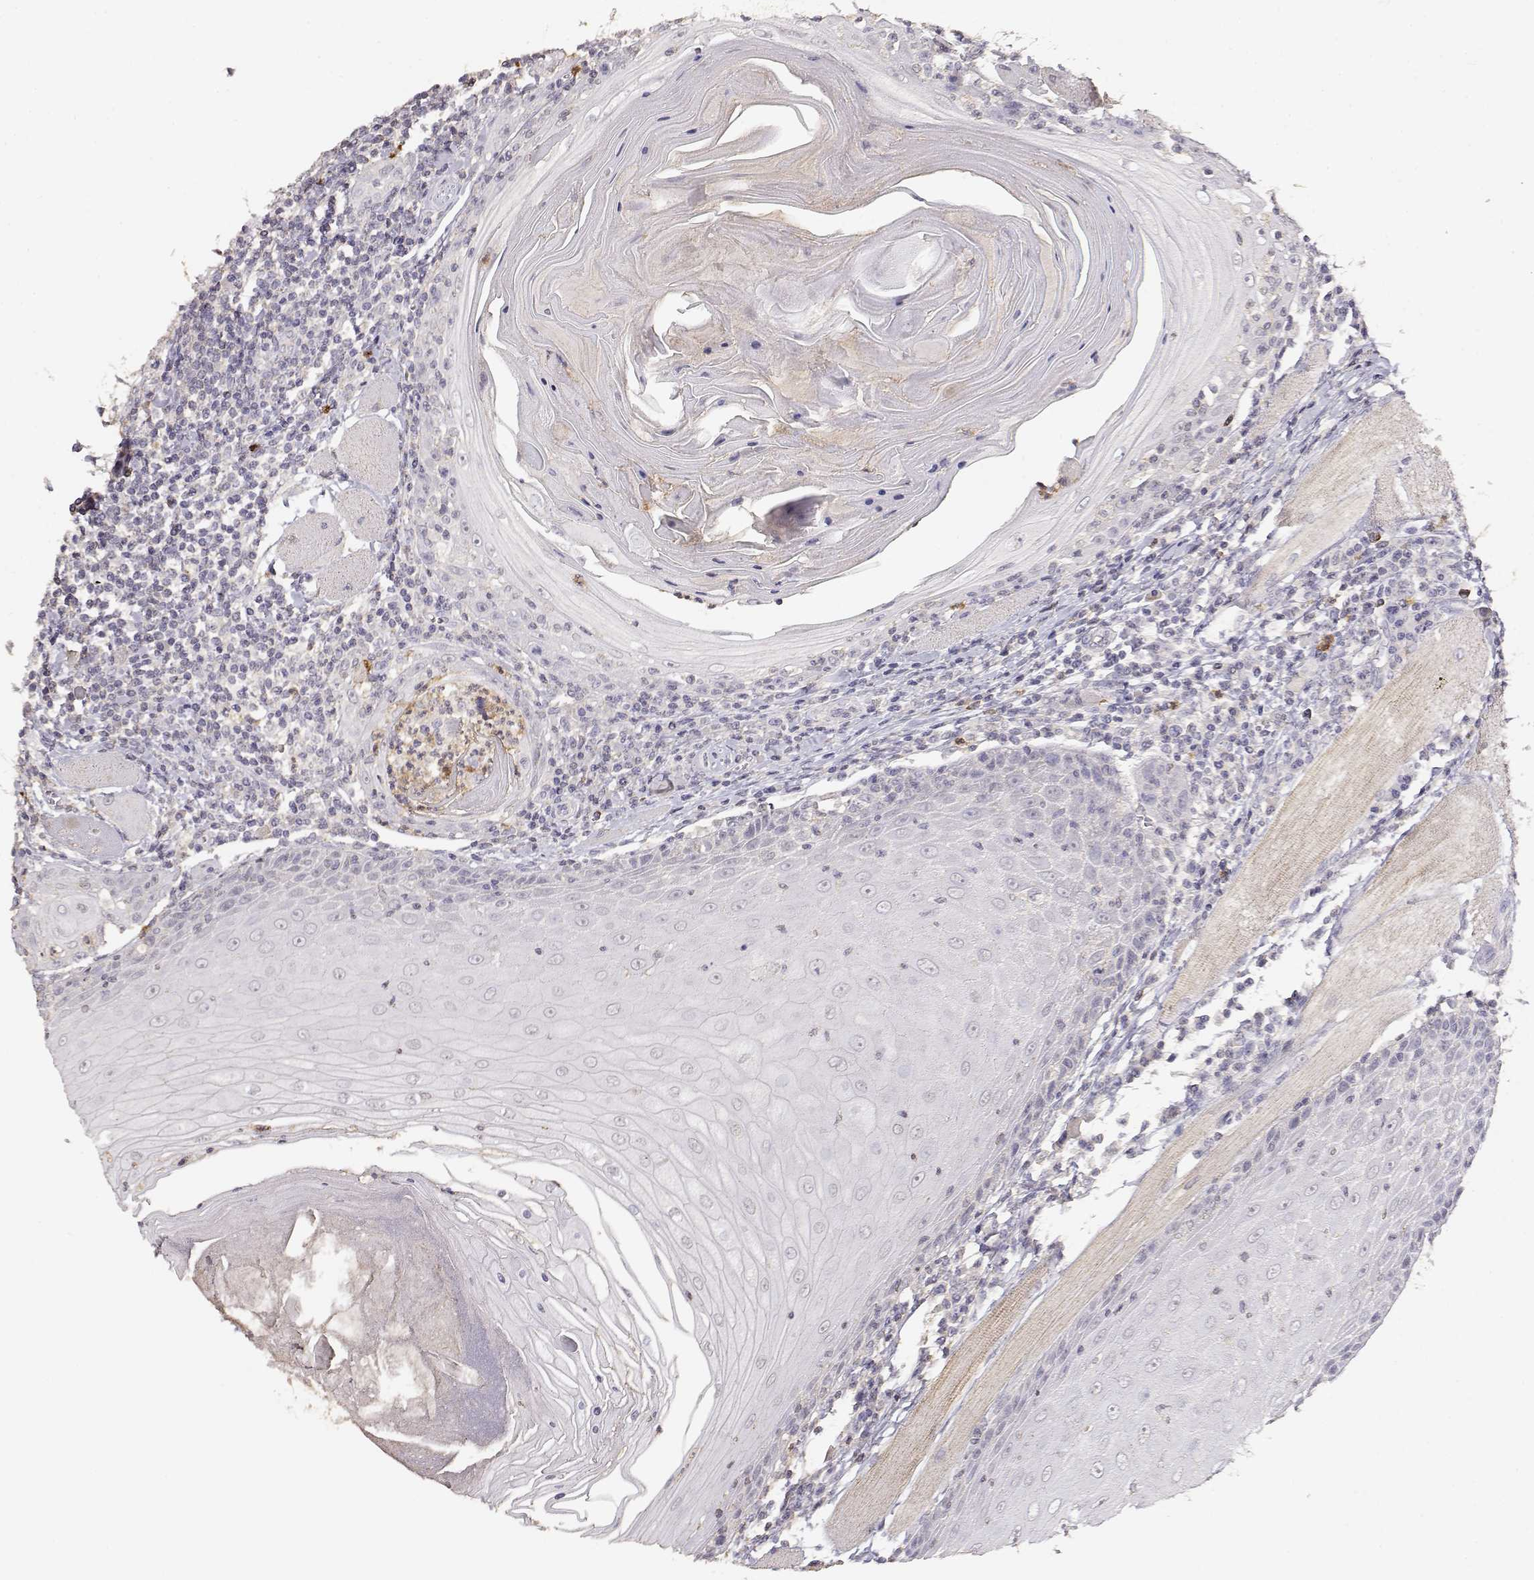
{"staining": {"intensity": "negative", "quantity": "none", "location": "none"}, "tissue": "head and neck cancer", "cell_type": "Tumor cells", "image_type": "cancer", "snomed": [{"axis": "morphology", "description": "Normal tissue, NOS"}, {"axis": "morphology", "description": "Squamous cell carcinoma, NOS"}, {"axis": "topography", "description": "Oral tissue"}, {"axis": "topography", "description": "Head-Neck"}], "caption": "Tumor cells show no significant protein expression in squamous cell carcinoma (head and neck).", "gene": "TNFRSF10C", "patient": {"sex": "male", "age": 52}}